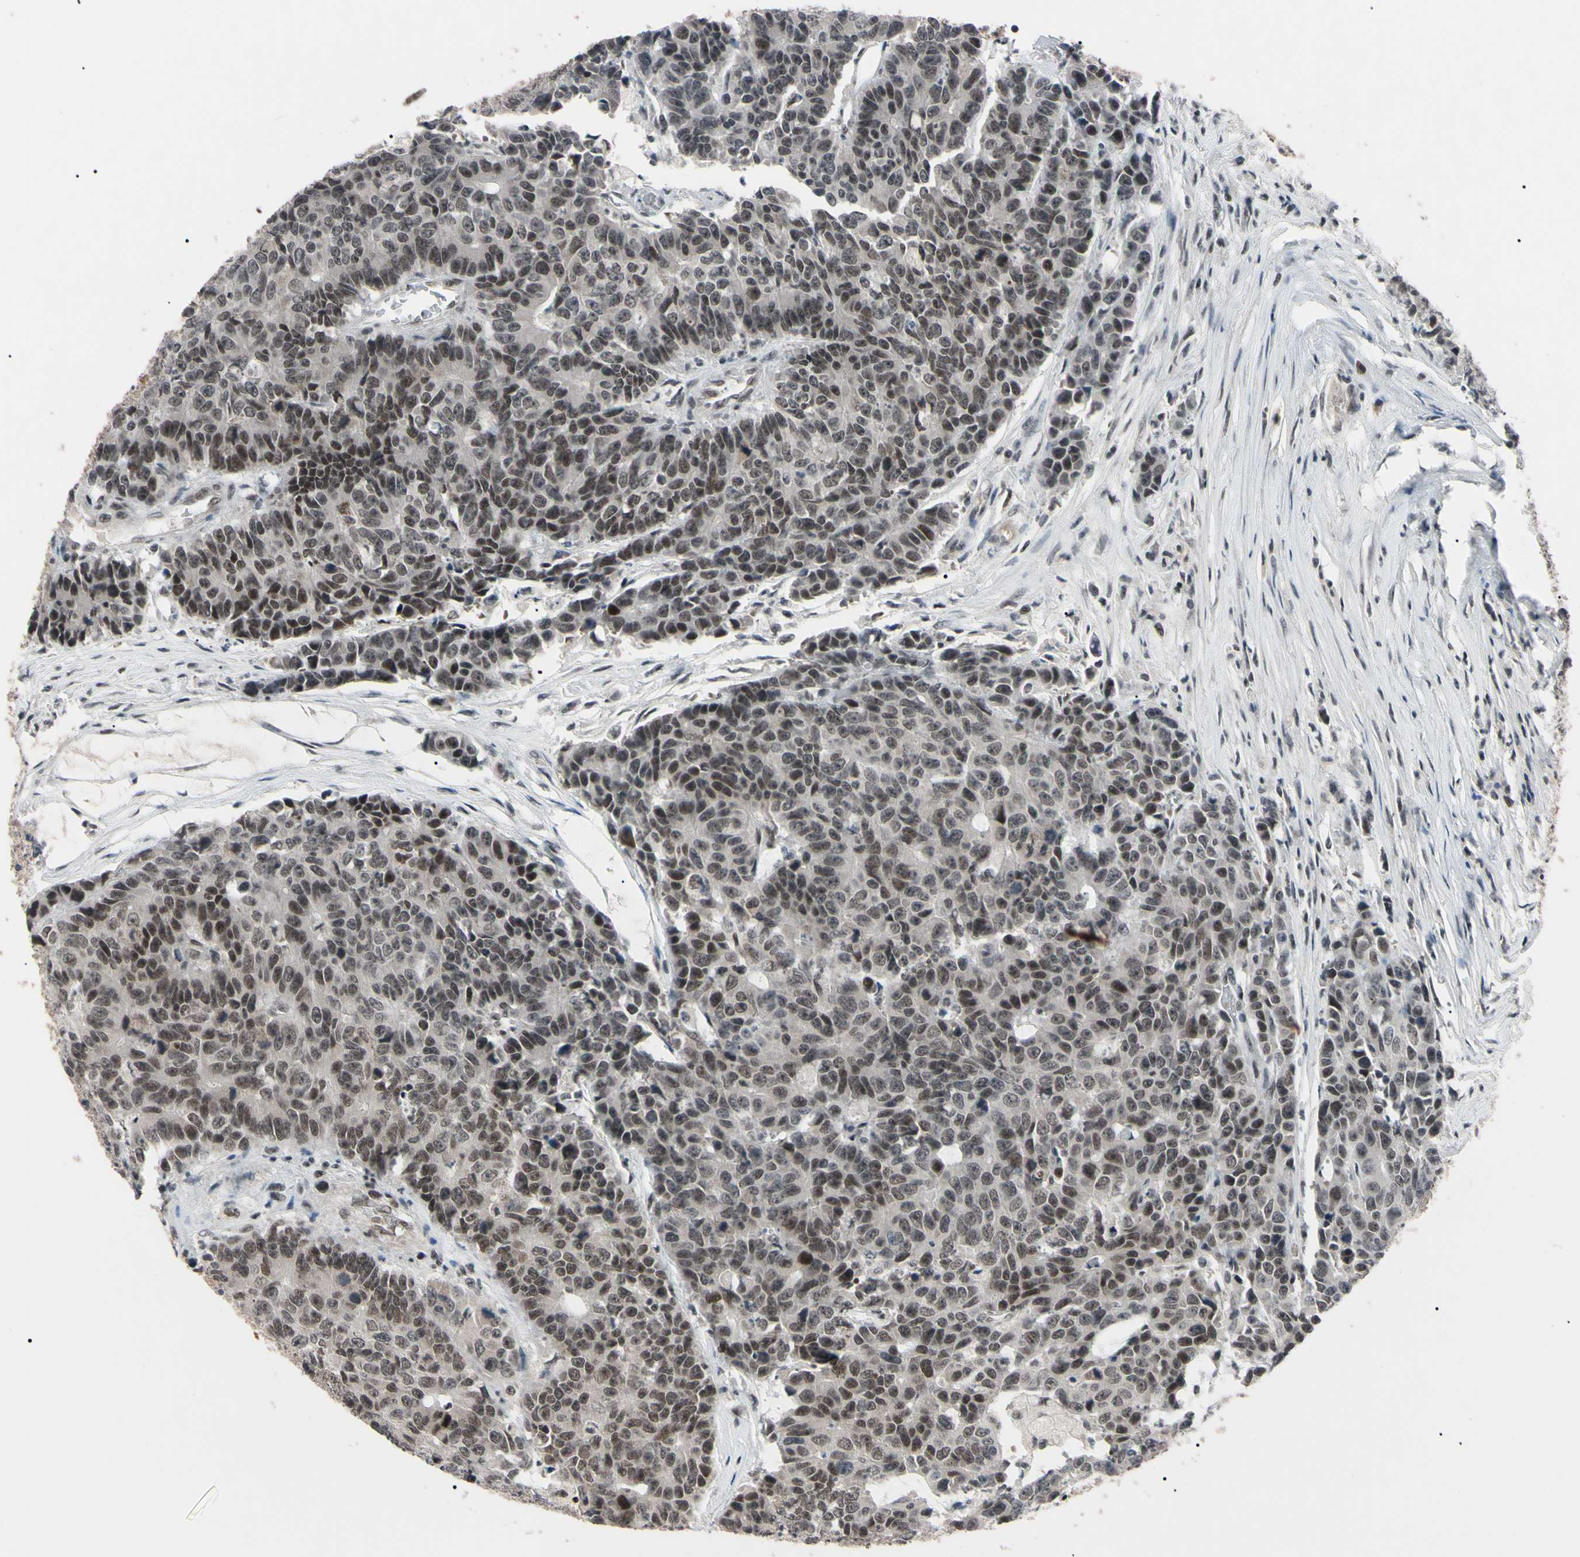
{"staining": {"intensity": "weak", "quantity": "25%-75%", "location": "nuclear"}, "tissue": "colorectal cancer", "cell_type": "Tumor cells", "image_type": "cancer", "snomed": [{"axis": "morphology", "description": "Adenocarcinoma, NOS"}, {"axis": "topography", "description": "Colon"}], "caption": "The histopathology image displays staining of colorectal adenocarcinoma, revealing weak nuclear protein staining (brown color) within tumor cells. (DAB (3,3'-diaminobenzidine) IHC, brown staining for protein, blue staining for nuclei).", "gene": "YY1", "patient": {"sex": "female", "age": 86}}